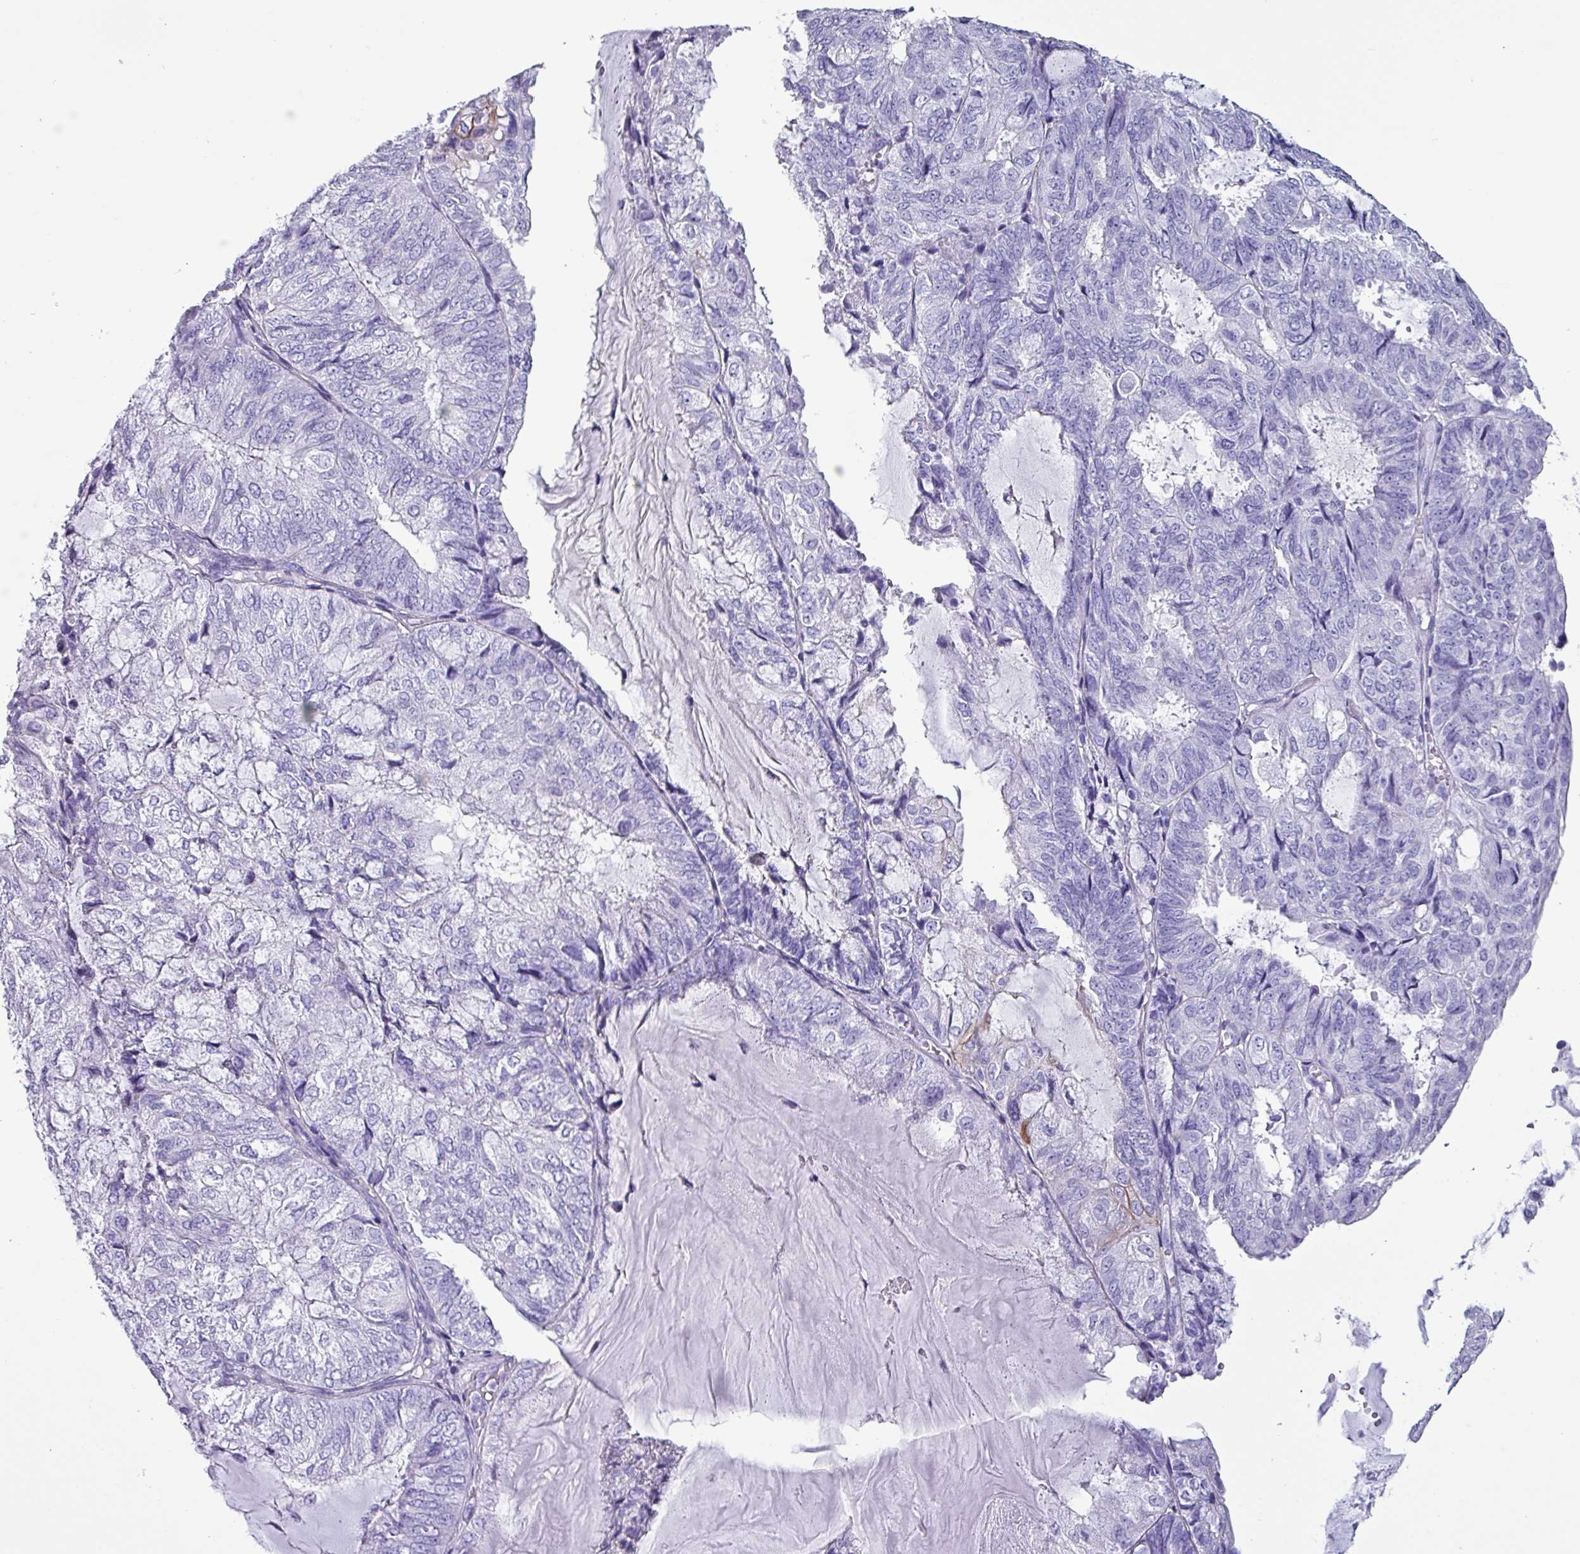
{"staining": {"intensity": "negative", "quantity": "none", "location": "none"}, "tissue": "endometrial cancer", "cell_type": "Tumor cells", "image_type": "cancer", "snomed": [{"axis": "morphology", "description": "Adenocarcinoma, NOS"}, {"axis": "topography", "description": "Endometrium"}], "caption": "Immunohistochemistry (IHC) photomicrograph of neoplastic tissue: endometrial adenocarcinoma stained with DAB (3,3'-diaminobenzidine) demonstrates no significant protein expression in tumor cells.", "gene": "KRT6C", "patient": {"sex": "female", "age": 81}}